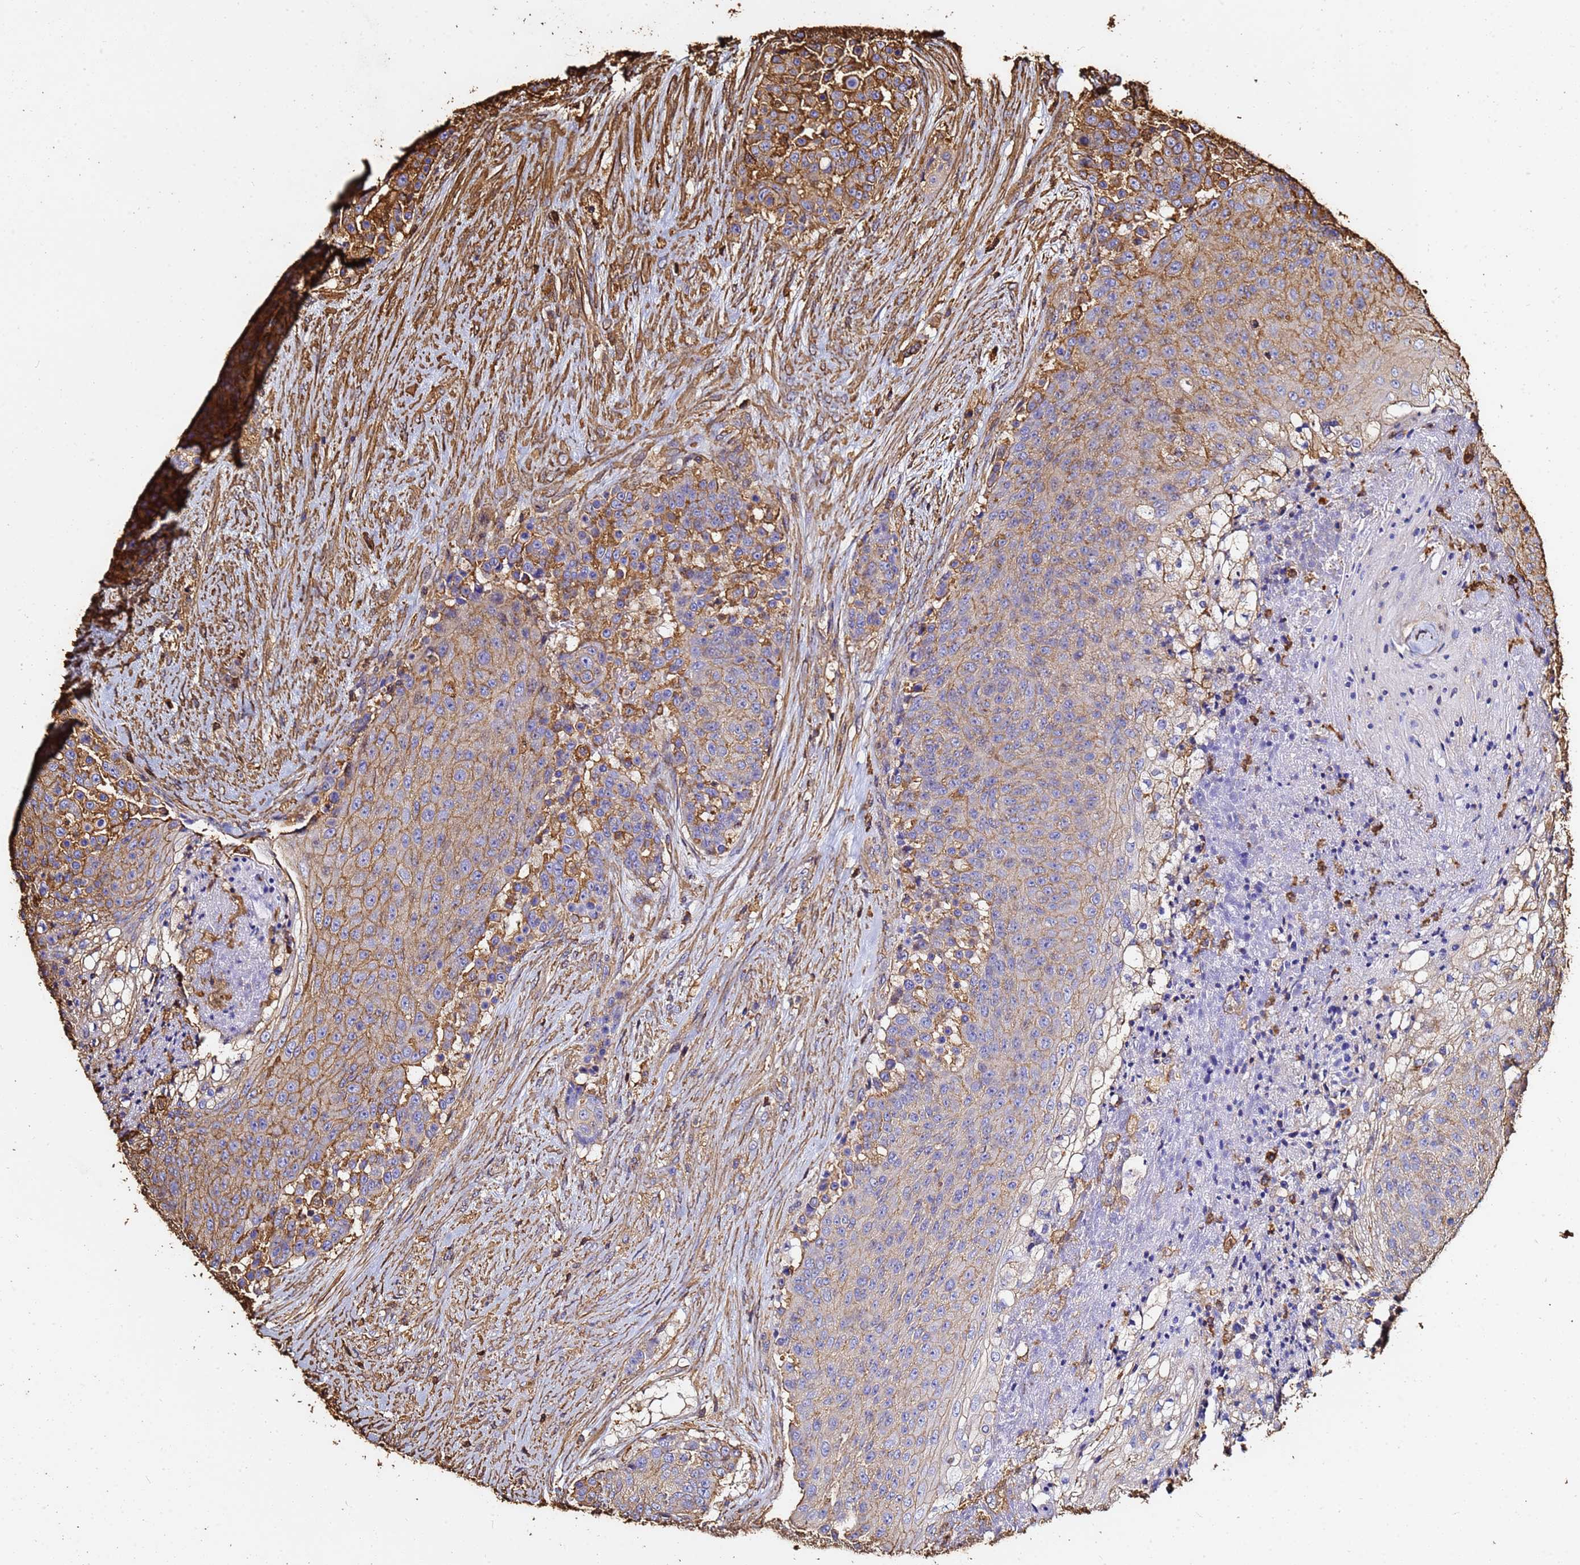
{"staining": {"intensity": "moderate", "quantity": "25%-75%", "location": "cytoplasmic/membranous"}, "tissue": "urothelial cancer", "cell_type": "Tumor cells", "image_type": "cancer", "snomed": [{"axis": "morphology", "description": "Urothelial carcinoma, High grade"}, {"axis": "topography", "description": "Urinary bladder"}], "caption": "Moderate cytoplasmic/membranous protein staining is present in about 25%-75% of tumor cells in high-grade urothelial carcinoma.", "gene": "ACTB", "patient": {"sex": "female", "age": 63}}